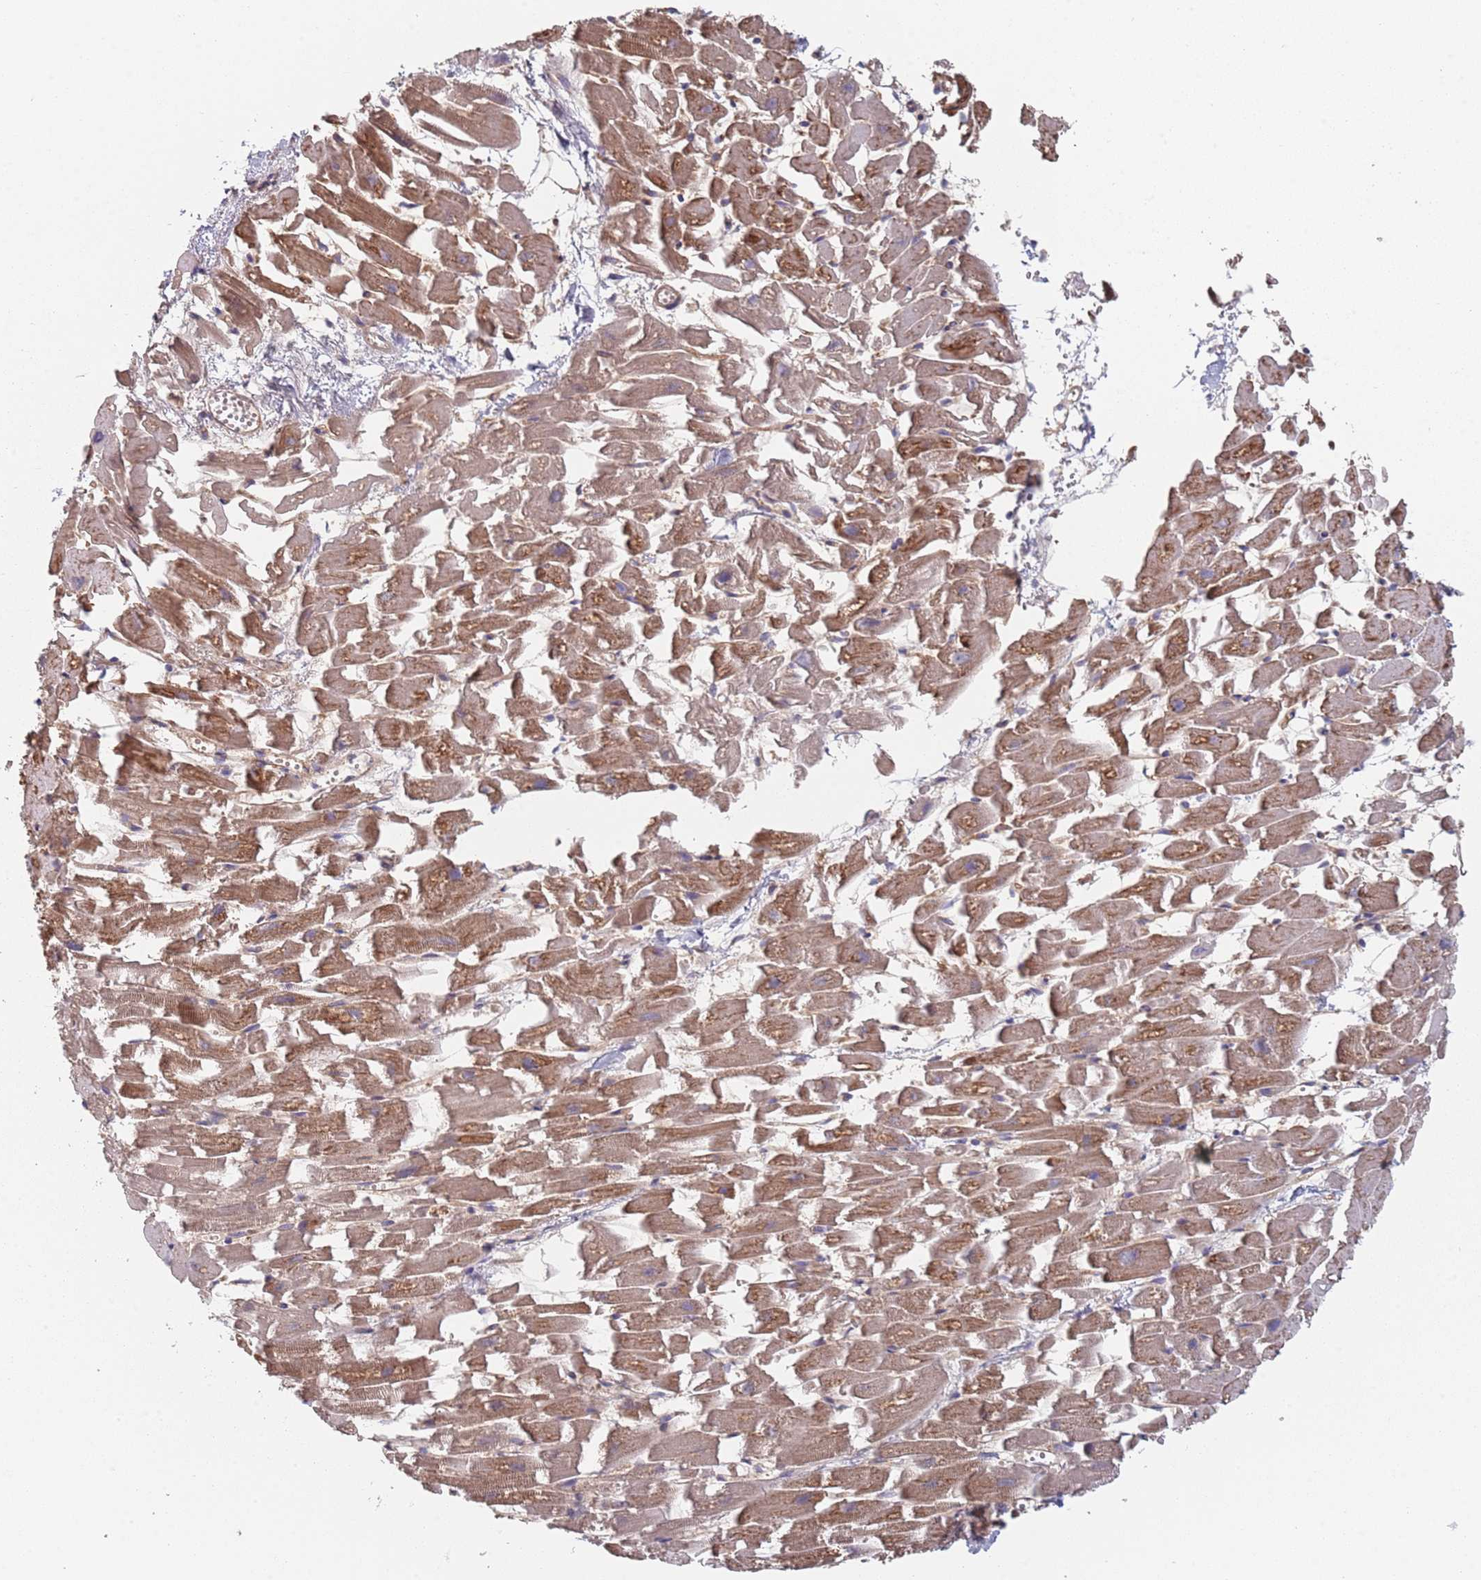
{"staining": {"intensity": "moderate", "quantity": ">75%", "location": "cytoplasmic/membranous"}, "tissue": "heart muscle", "cell_type": "Cardiomyocytes", "image_type": "normal", "snomed": [{"axis": "morphology", "description": "Normal tissue, NOS"}, {"axis": "topography", "description": "Heart"}], "caption": "A high-resolution photomicrograph shows IHC staining of unremarkable heart muscle, which reveals moderate cytoplasmic/membranous positivity in approximately >75% of cardiomyocytes. Immunohistochemistry stains the protein in brown and the nuclei are stained blue.", "gene": "GDI1", "patient": {"sex": "female", "age": 64}}